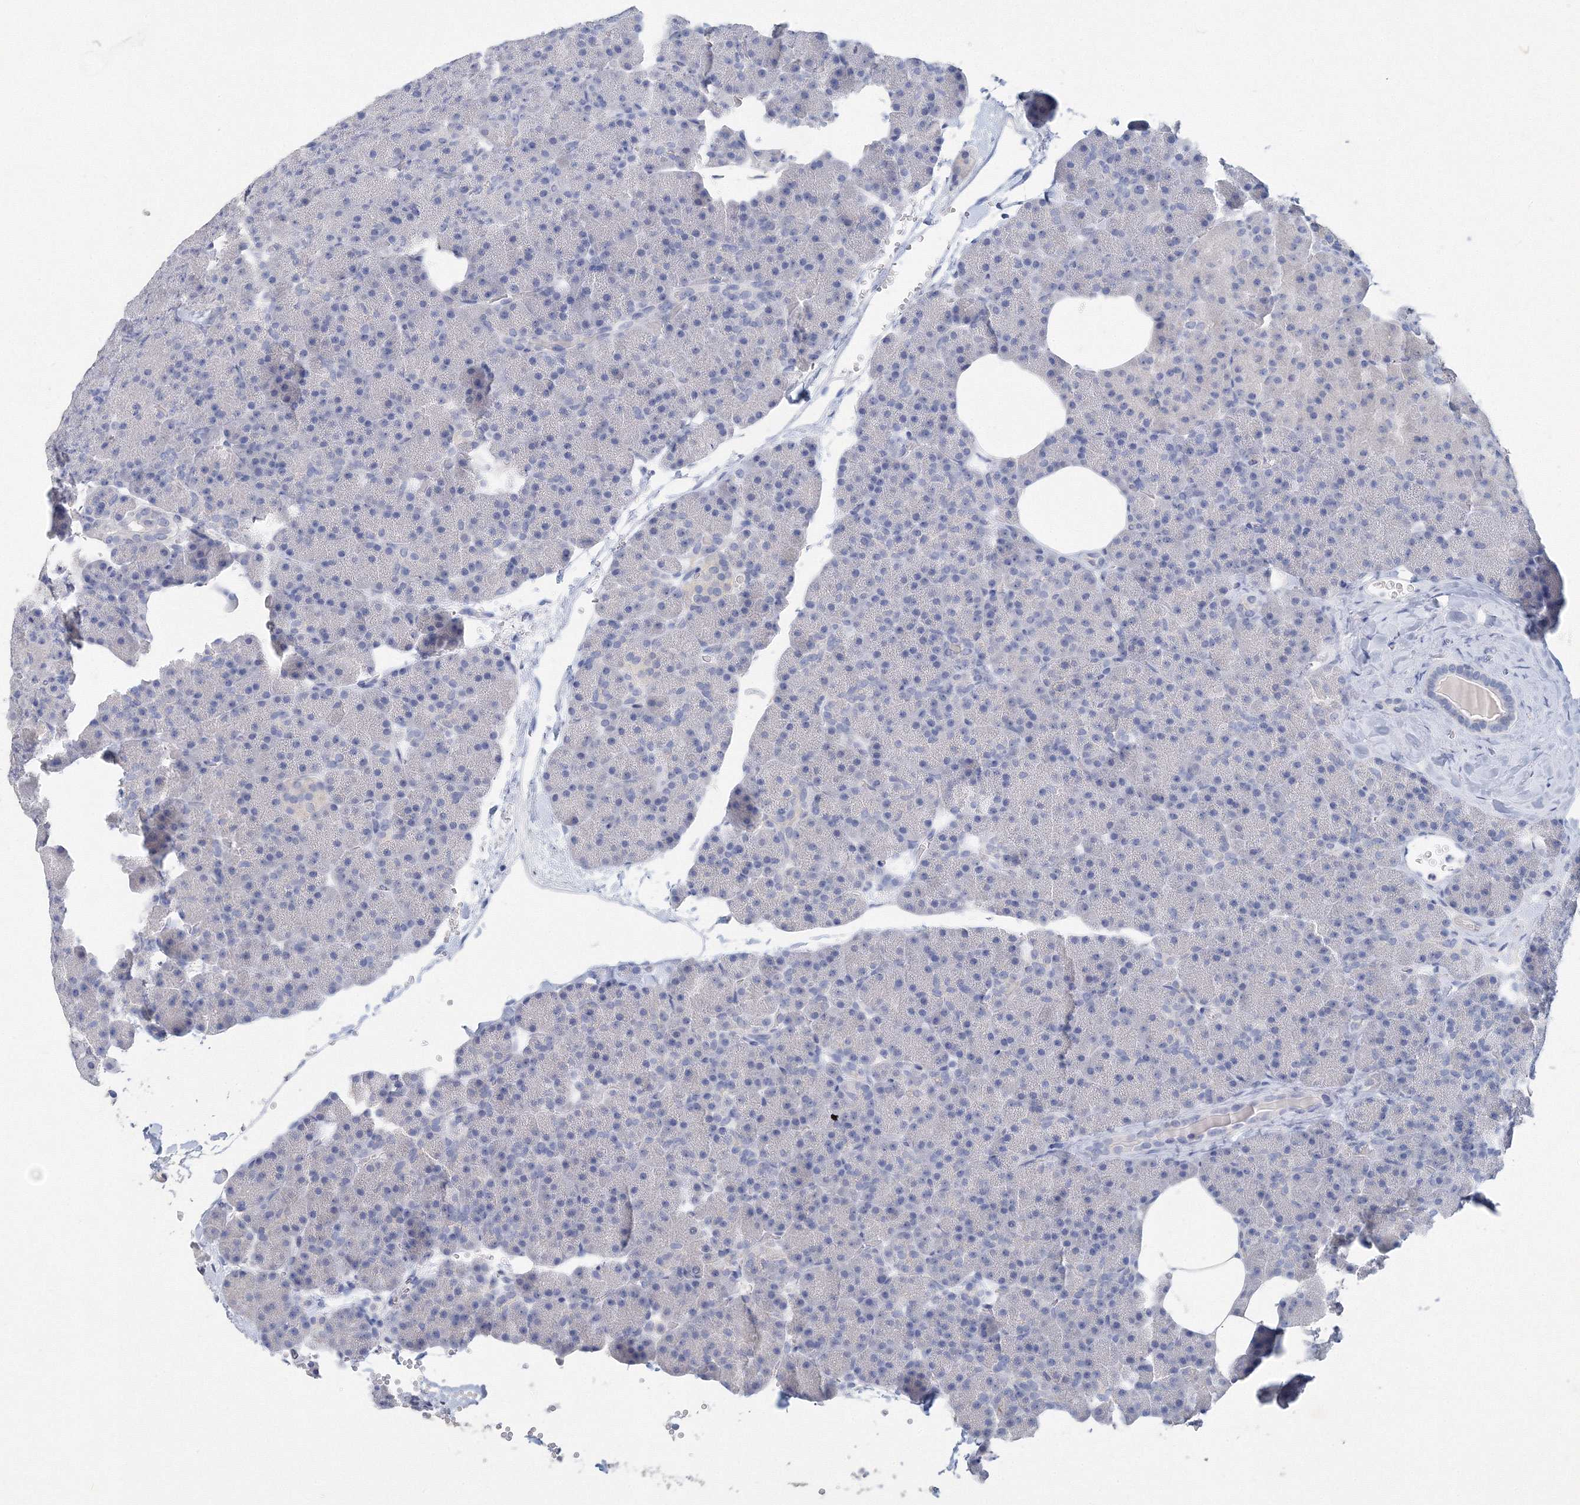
{"staining": {"intensity": "negative", "quantity": "none", "location": "none"}, "tissue": "pancreas", "cell_type": "Exocrine glandular cells", "image_type": "normal", "snomed": [{"axis": "morphology", "description": "Normal tissue, NOS"}, {"axis": "morphology", "description": "Carcinoid, malignant, NOS"}, {"axis": "topography", "description": "Pancreas"}], "caption": "This is an immunohistochemistry (IHC) image of normal pancreas. There is no staining in exocrine glandular cells.", "gene": "OSBPL6", "patient": {"sex": "female", "age": 35}}